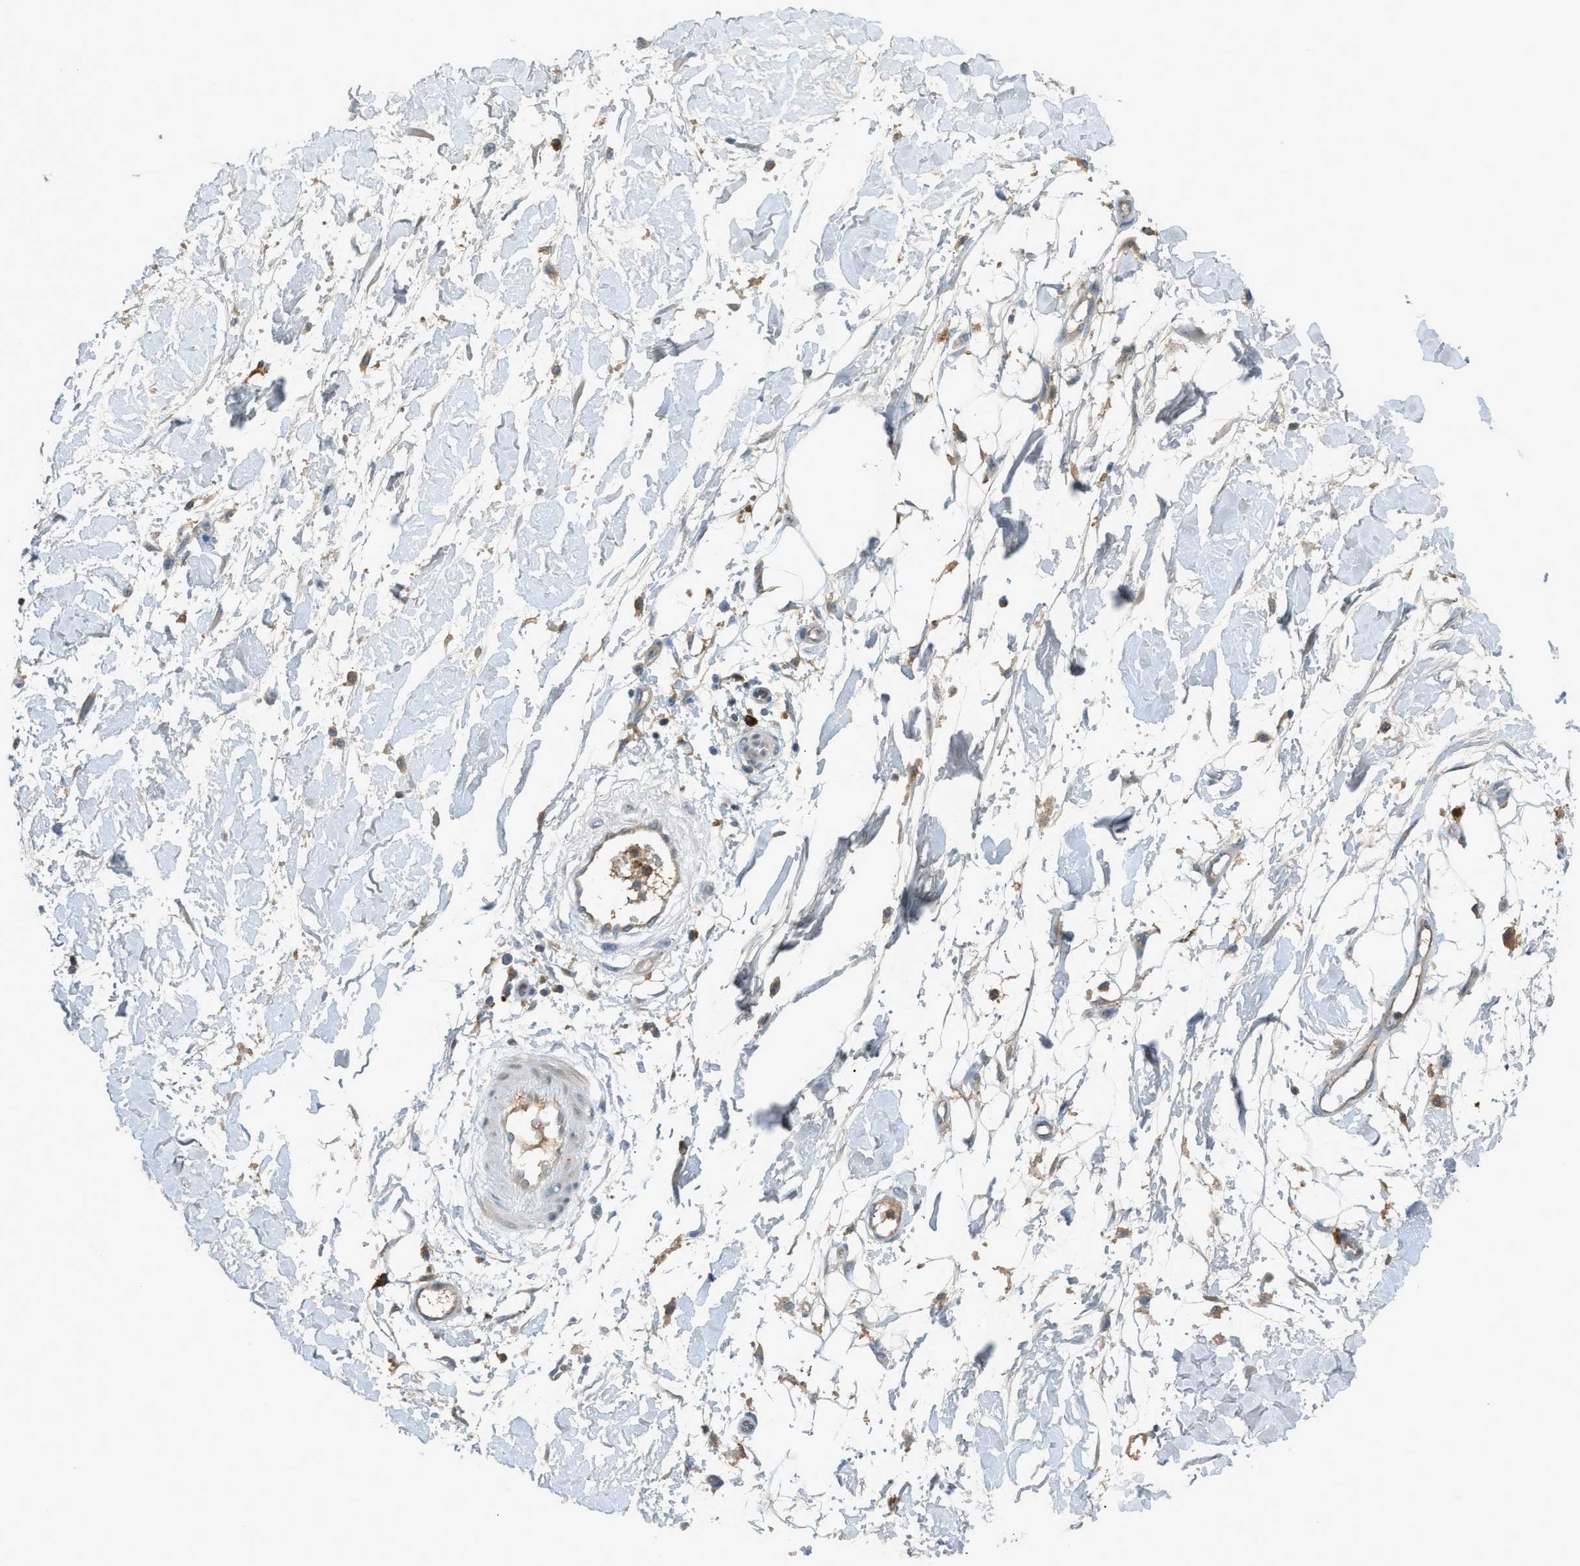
{"staining": {"intensity": "weak", "quantity": "25%-75%", "location": "cytoplasmic/membranous"}, "tissue": "adipose tissue", "cell_type": "Adipocytes", "image_type": "normal", "snomed": [{"axis": "morphology", "description": "Normal tissue, NOS"}, {"axis": "morphology", "description": "Squamous cell carcinoma, NOS"}, {"axis": "topography", "description": "Skin"}, {"axis": "topography", "description": "Peripheral nerve tissue"}], "caption": "Protein staining demonstrates weak cytoplasmic/membranous expression in approximately 25%-75% of adipocytes in normal adipose tissue.", "gene": "DYRK1A", "patient": {"sex": "male", "age": 83}}